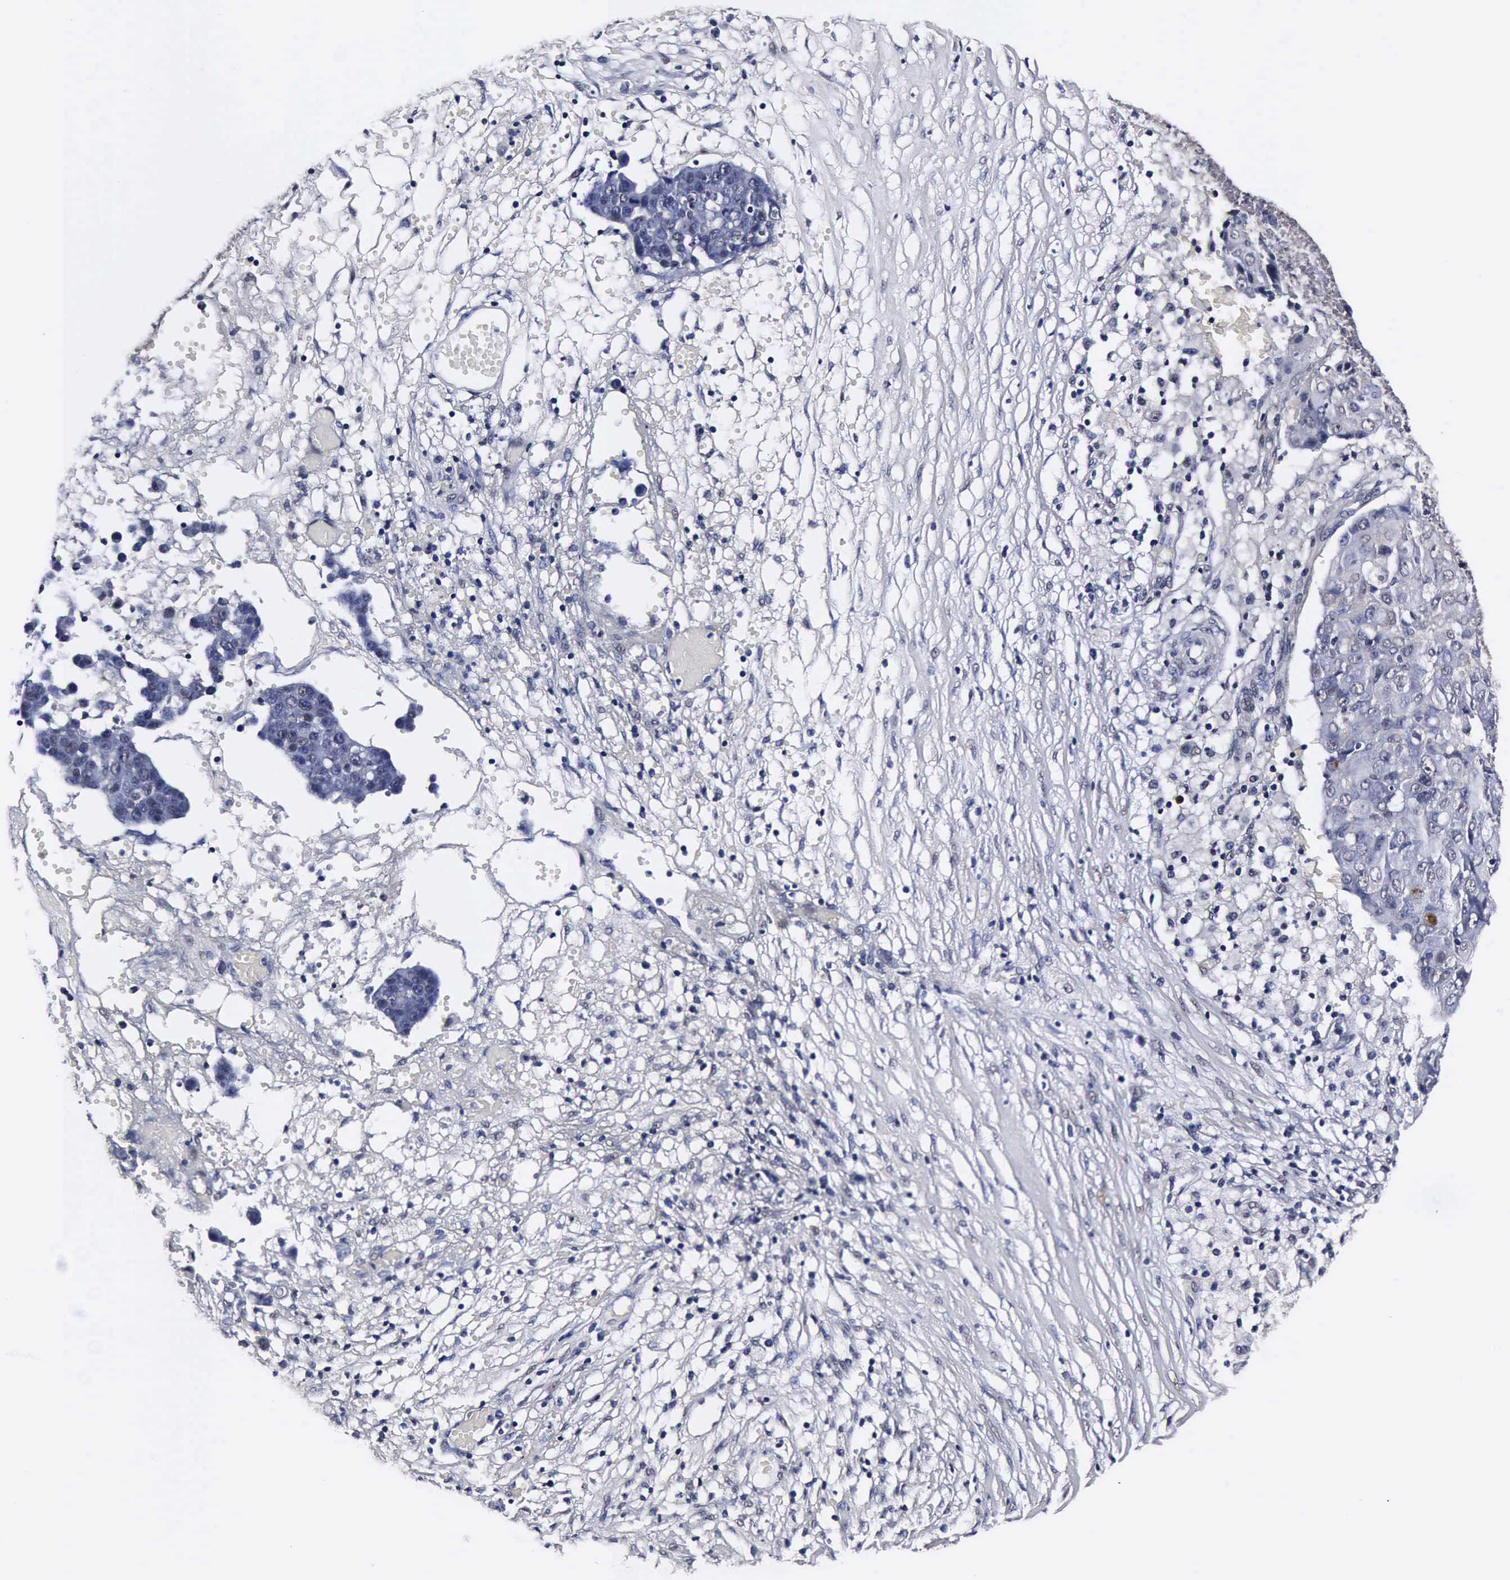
{"staining": {"intensity": "negative", "quantity": "none", "location": "none"}, "tissue": "ovarian cancer", "cell_type": "Tumor cells", "image_type": "cancer", "snomed": [{"axis": "morphology", "description": "Carcinoma, endometroid"}, {"axis": "topography", "description": "Ovary"}], "caption": "Immunohistochemistry (IHC) of human endometroid carcinoma (ovarian) displays no expression in tumor cells.", "gene": "UBC", "patient": {"sex": "female", "age": 42}}